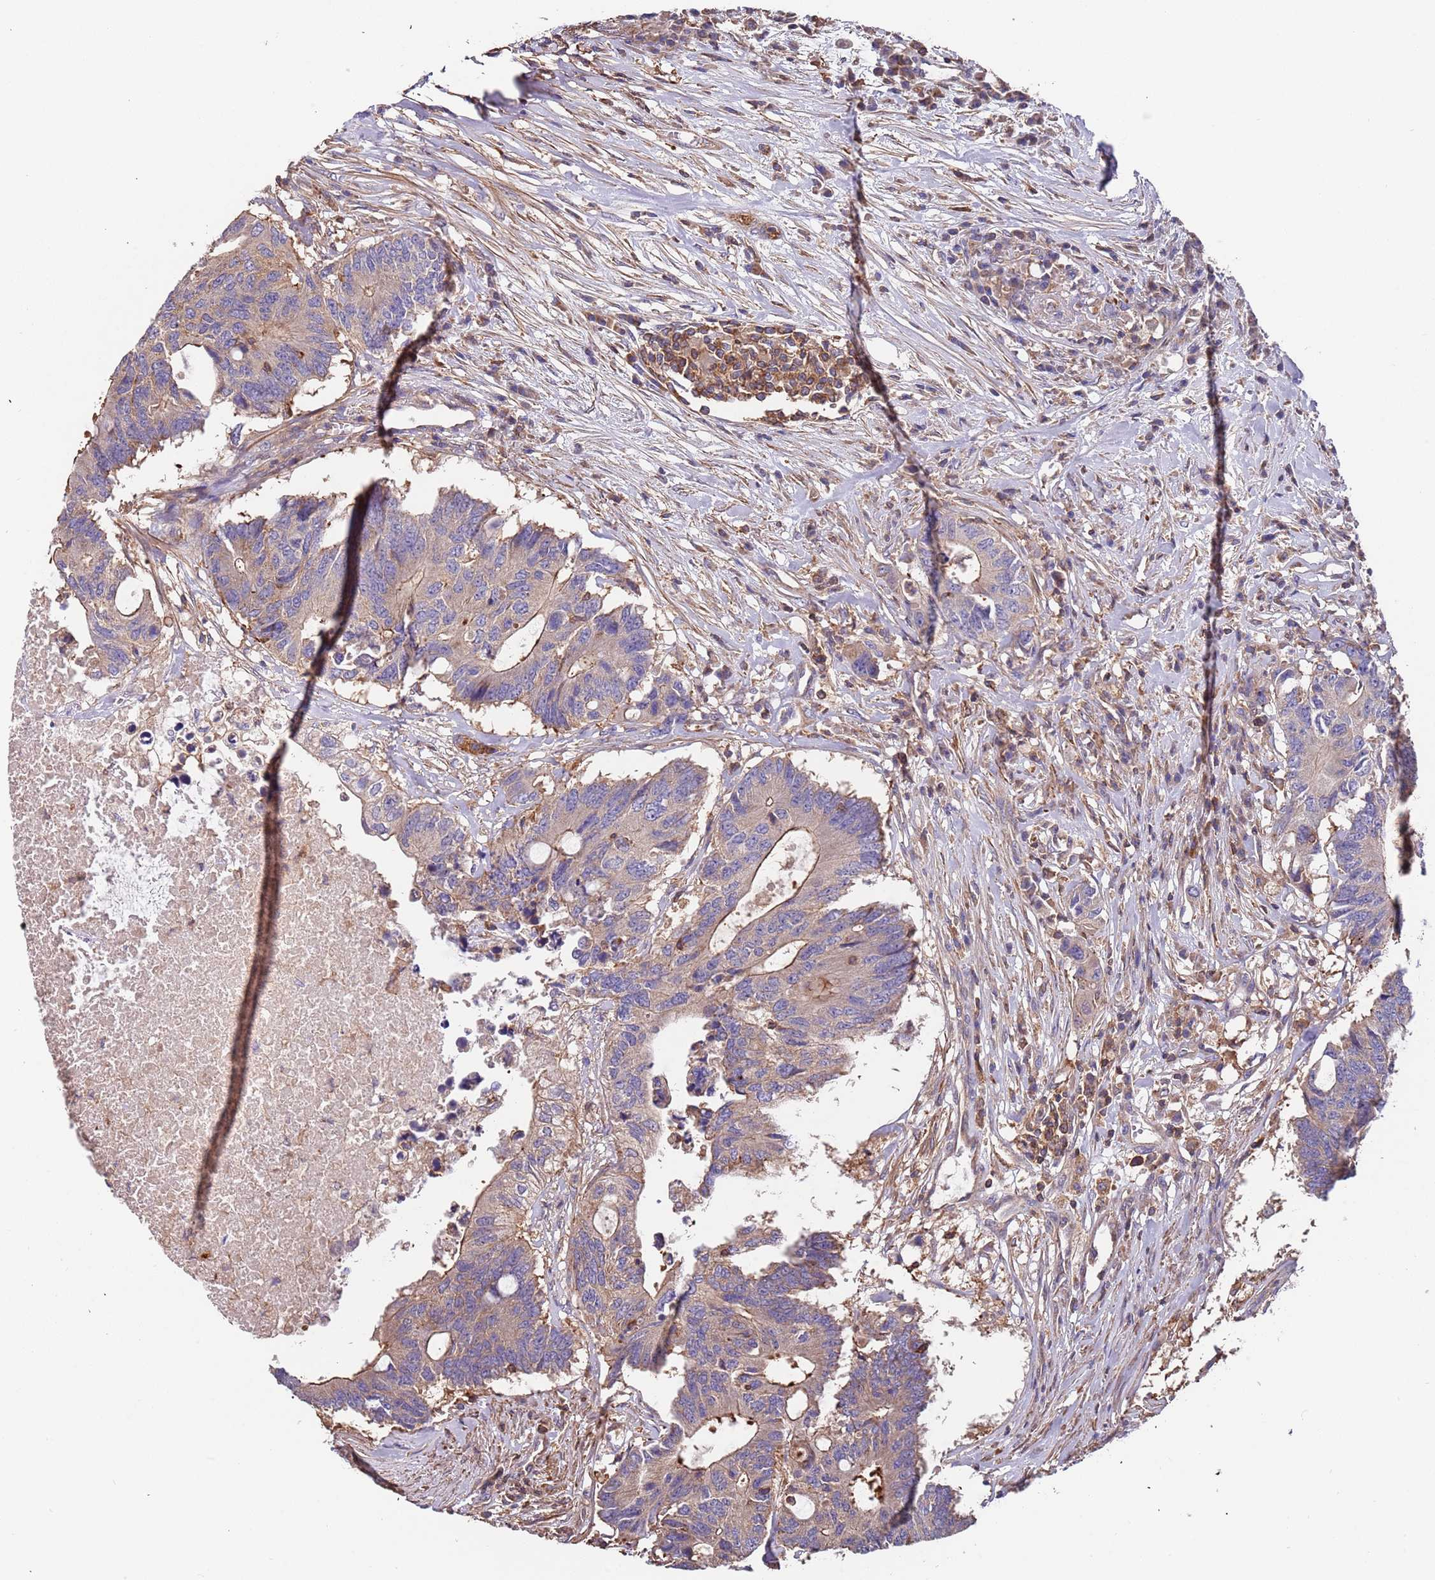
{"staining": {"intensity": "weak", "quantity": "25%-75%", "location": "cytoplasmic/membranous"}, "tissue": "colorectal cancer", "cell_type": "Tumor cells", "image_type": "cancer", "snomed": [{"axis": "morphology", "description": "Adenocarcinoma, NOS"}, {"axis": "topography", "description": "Colon"}], "caption": "Protein expression analysis of colorectal adenocarcinoma demonstrates weak cytoplasmic/membranous staining in about 25%-75% of tumor cells. (brown staining indicates protein expression, while blue staining denotes nuclei).", "gene": "SYT4", "patient": {"sex": "male", "age": 71}}